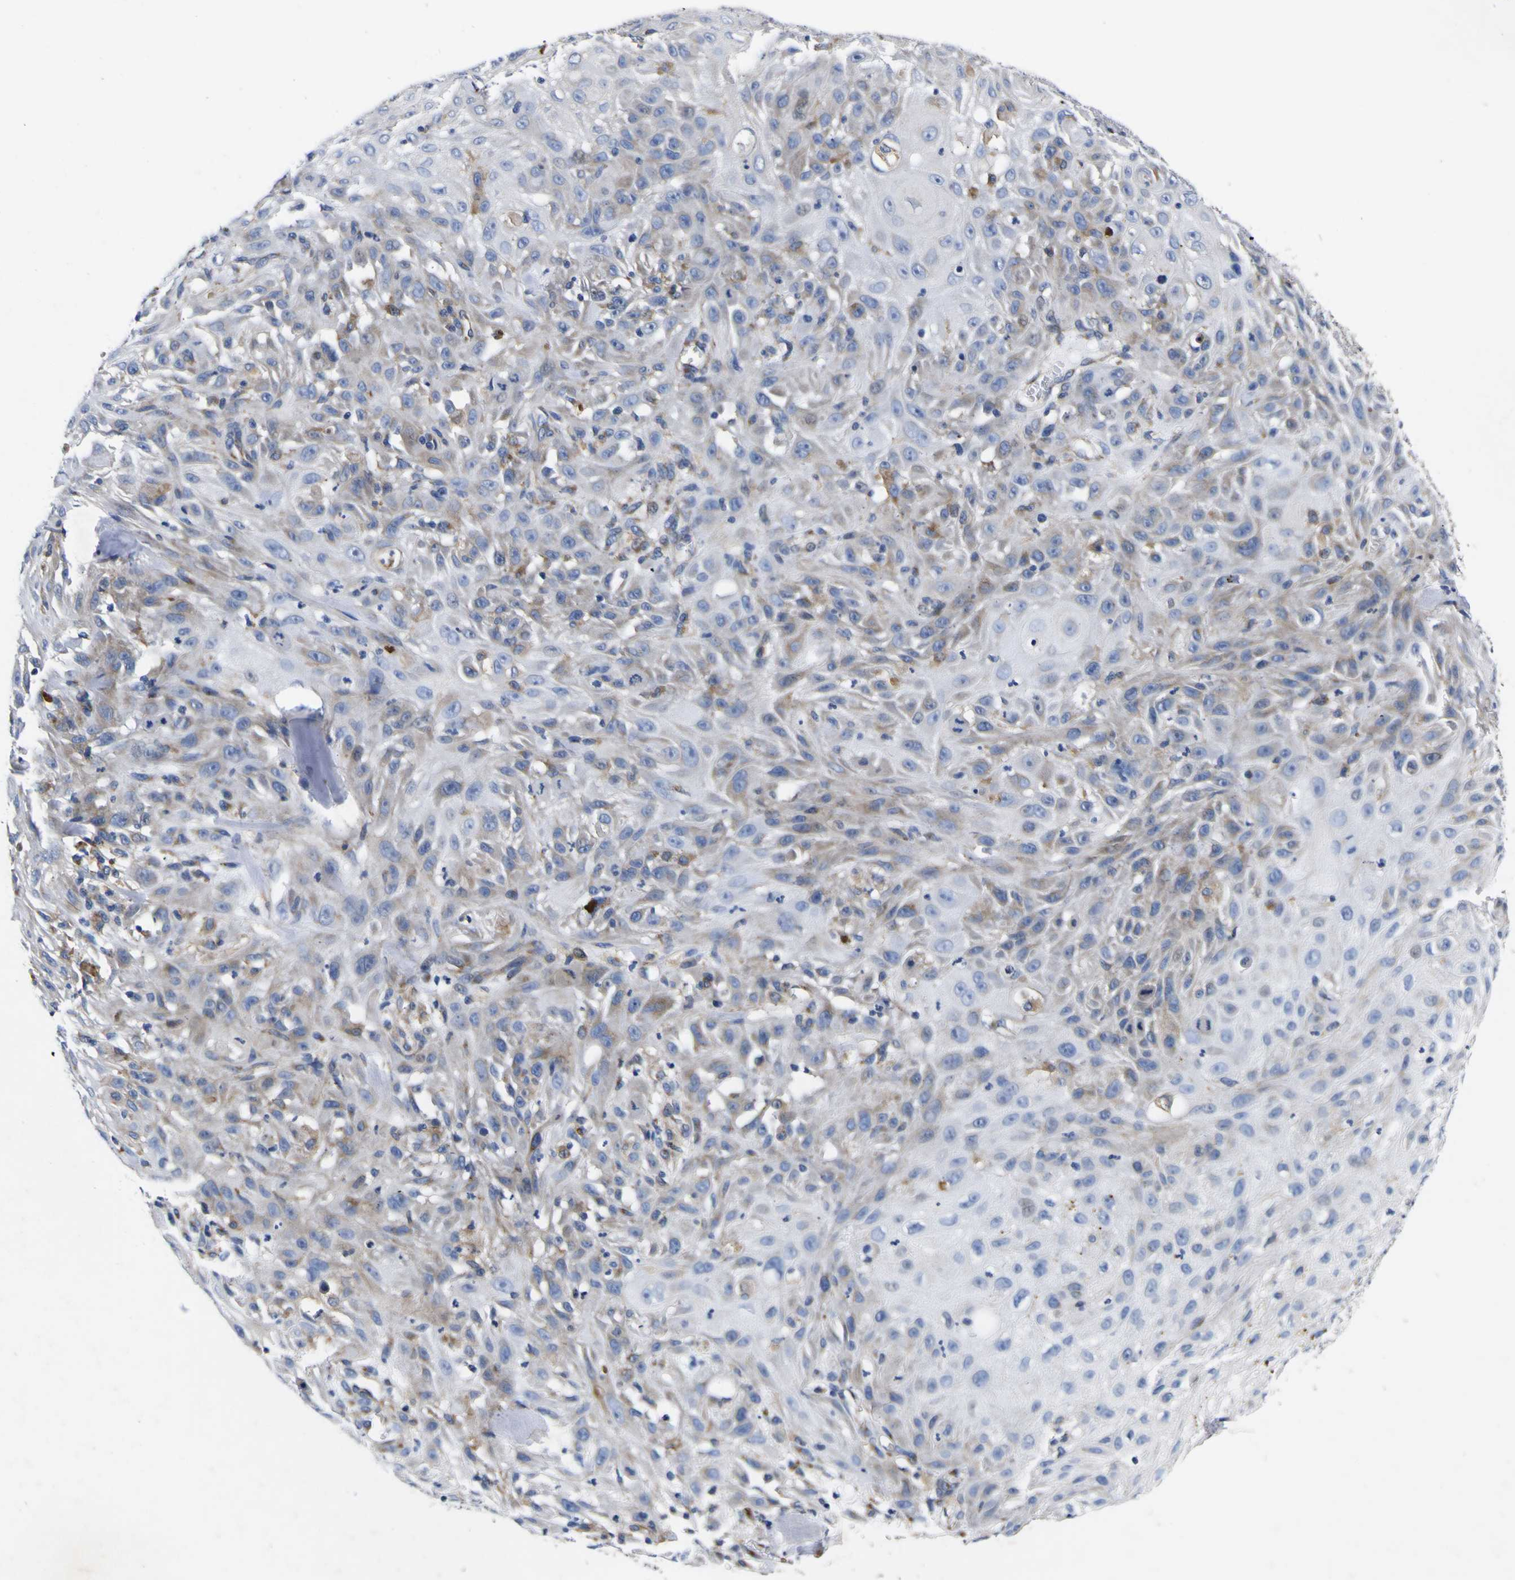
{"staining": {"intensity": "weak", "quantity": "25%-75%", "location": "cytoplasmic/membranous"}, "tissue": "skin cancer", "cell_type": "Tumor cells", "image_type": "cancer", "snomed": [{"axis": "morphology", "description": "Squamous cell carcinoma, NOS"}, {"axis": "topography", "description": "Skin"}], "caption": "Skin squamous cell carcinoma stained with a protein marker reveals weak staining in tumor cells.", "gene": "COA1", "patient": {"sex": "male", "age": 75}}